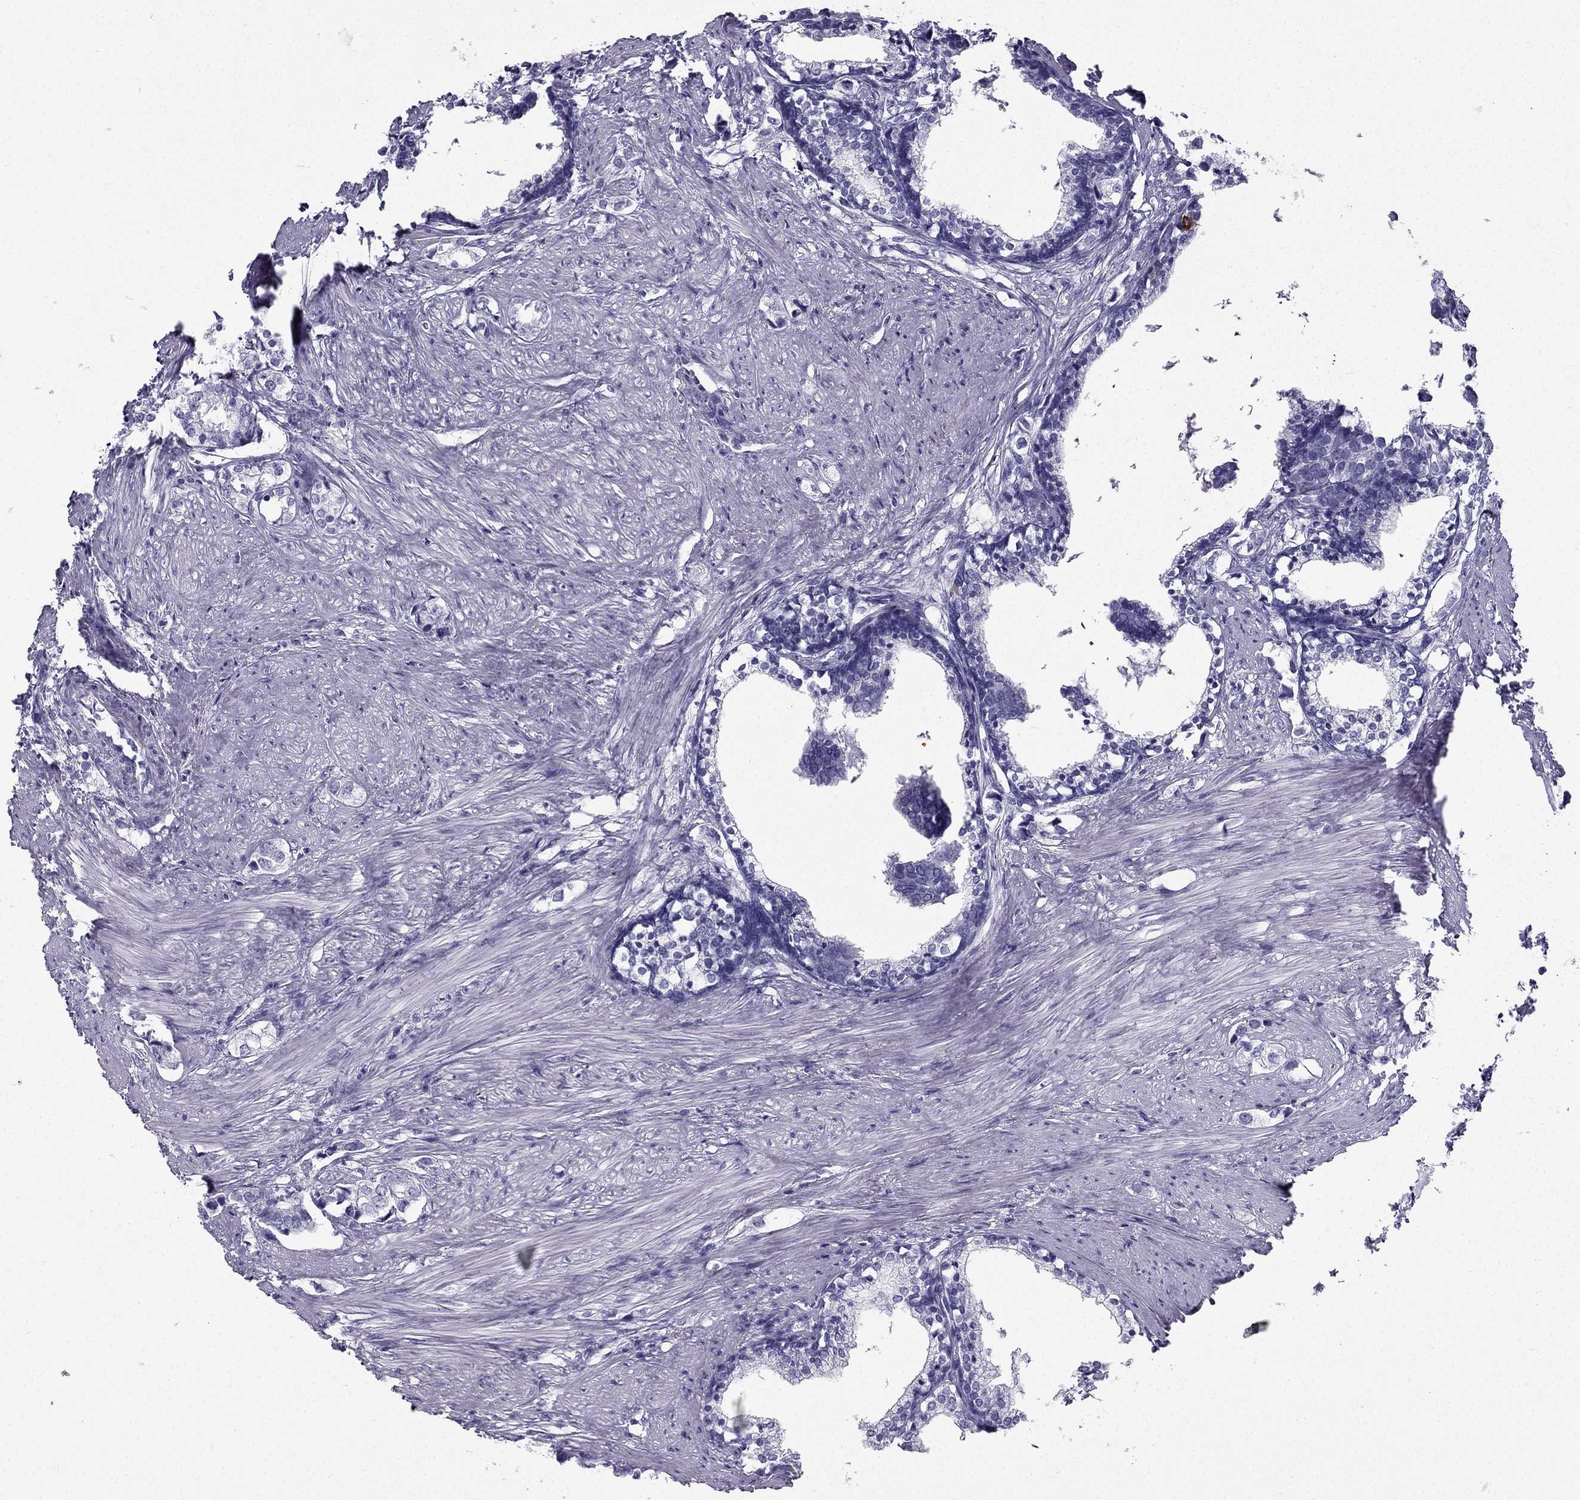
{"staining": {"intensity": "negative", "quantity": "none", "location": "none"}, "tissue": "prostate cancer", "cell_type": "Tumor cells", "image_type": "cancer", "snomed": [{"axis": "morphology", "description": "Adenocarcinoma, NOS"}, {"axis": "topography", "description": "Prostate and seminal vesicle, NOS"}], "caption": "This is an immunohistochemistry (IHC) image of prostate adenocarcinoma. There is no expression in tumor cells.", "gene": "TFF3", "patient": {"sex": "male", "age": 63}}